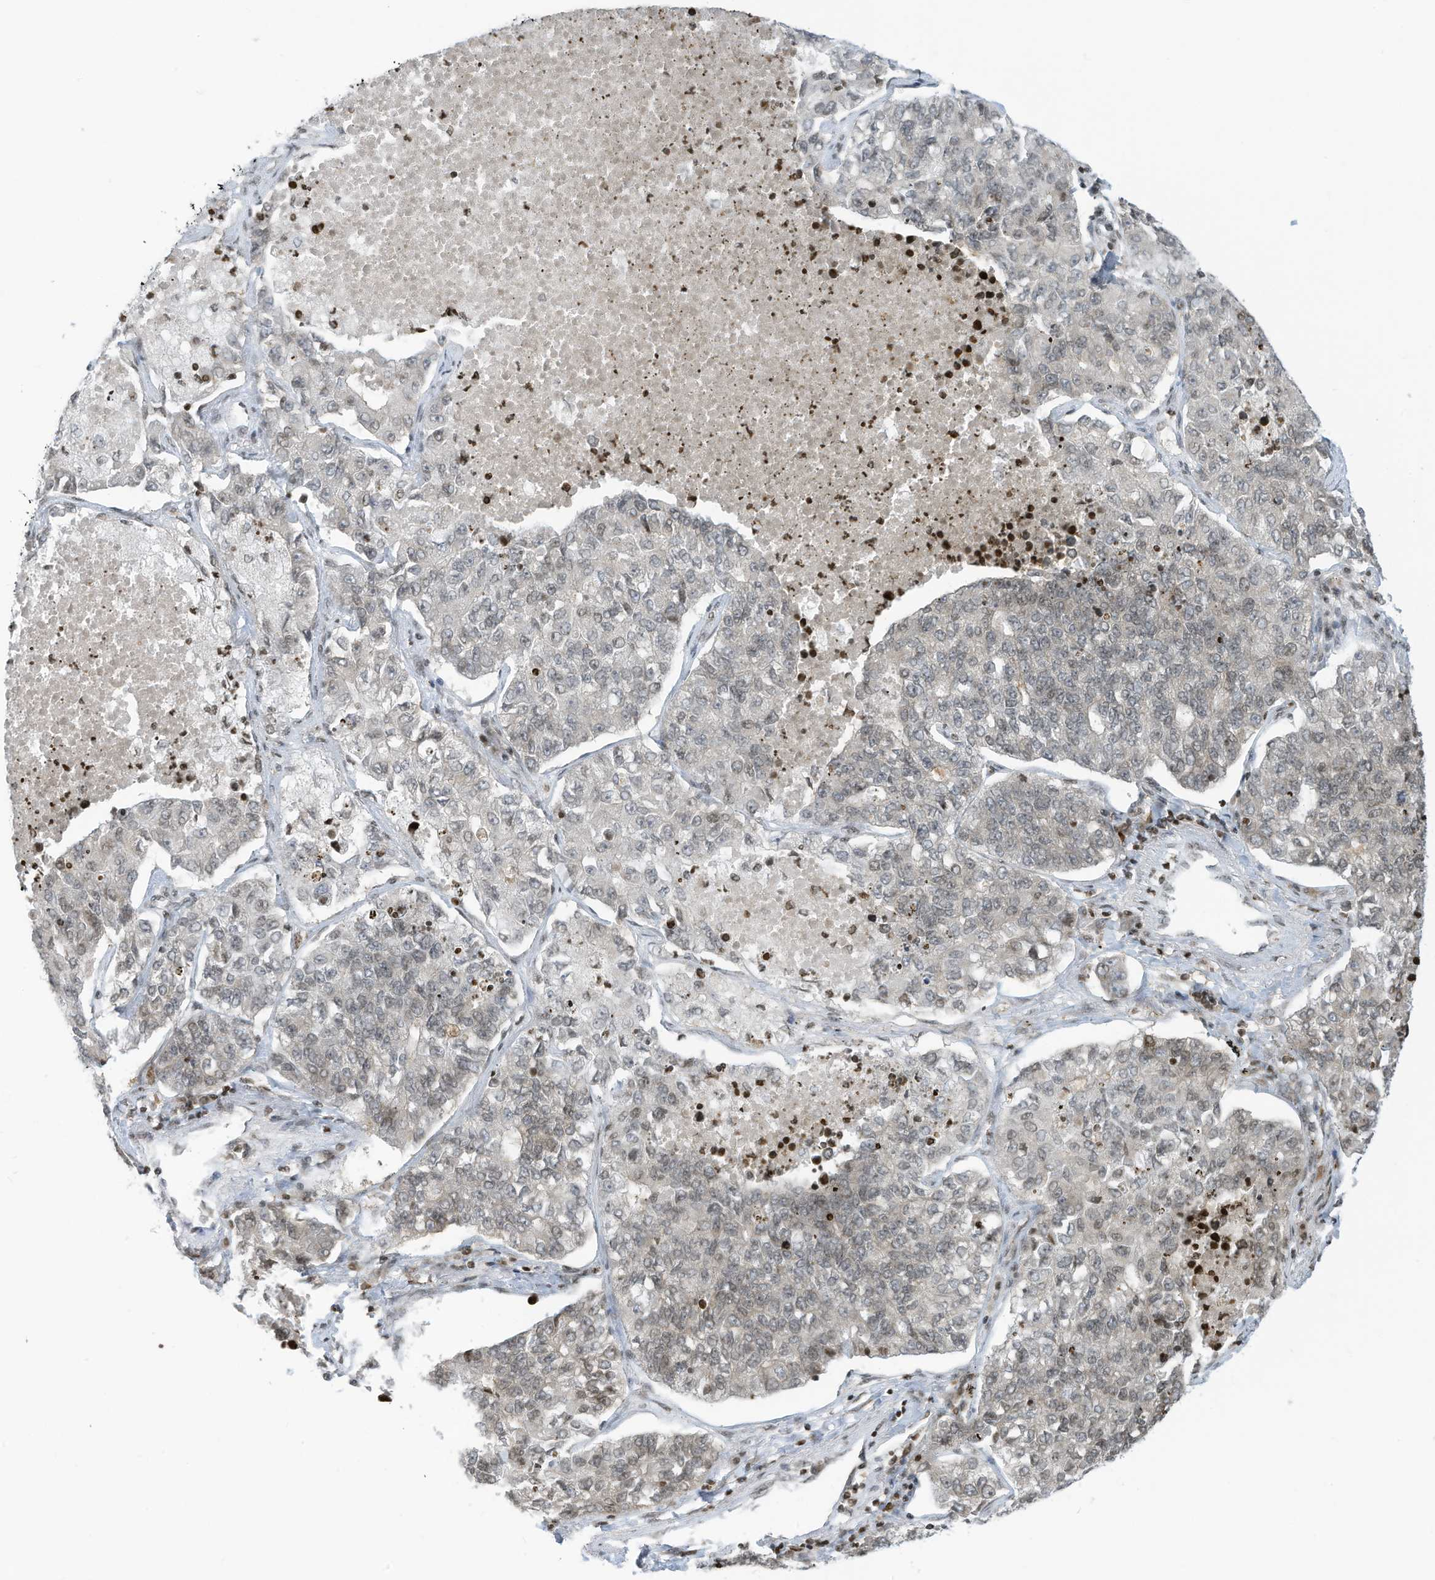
{"staining": {"intensity": "weak", "quantity": "<25%", "location": "nuclear"}, "tissue": "lung cancer", "cell_type": "Tumor cells", "image_type": "cancer", "snomed": [{"axis": "morphology", "description": "Adenocarcinoma, NOS"}, {"axis": "topography", "description": "Lung"}], "caption": "IHC histopathology image of lung adenocarcinoma stained for a protein (brown), which shows no staining in tumor cells. (Brightfield microscopy of DAB (3,3'-diaminobenzidine) IHC at high magnification).", "gene": "ADI1", "patient": {"sex": "male", "age": 49}}